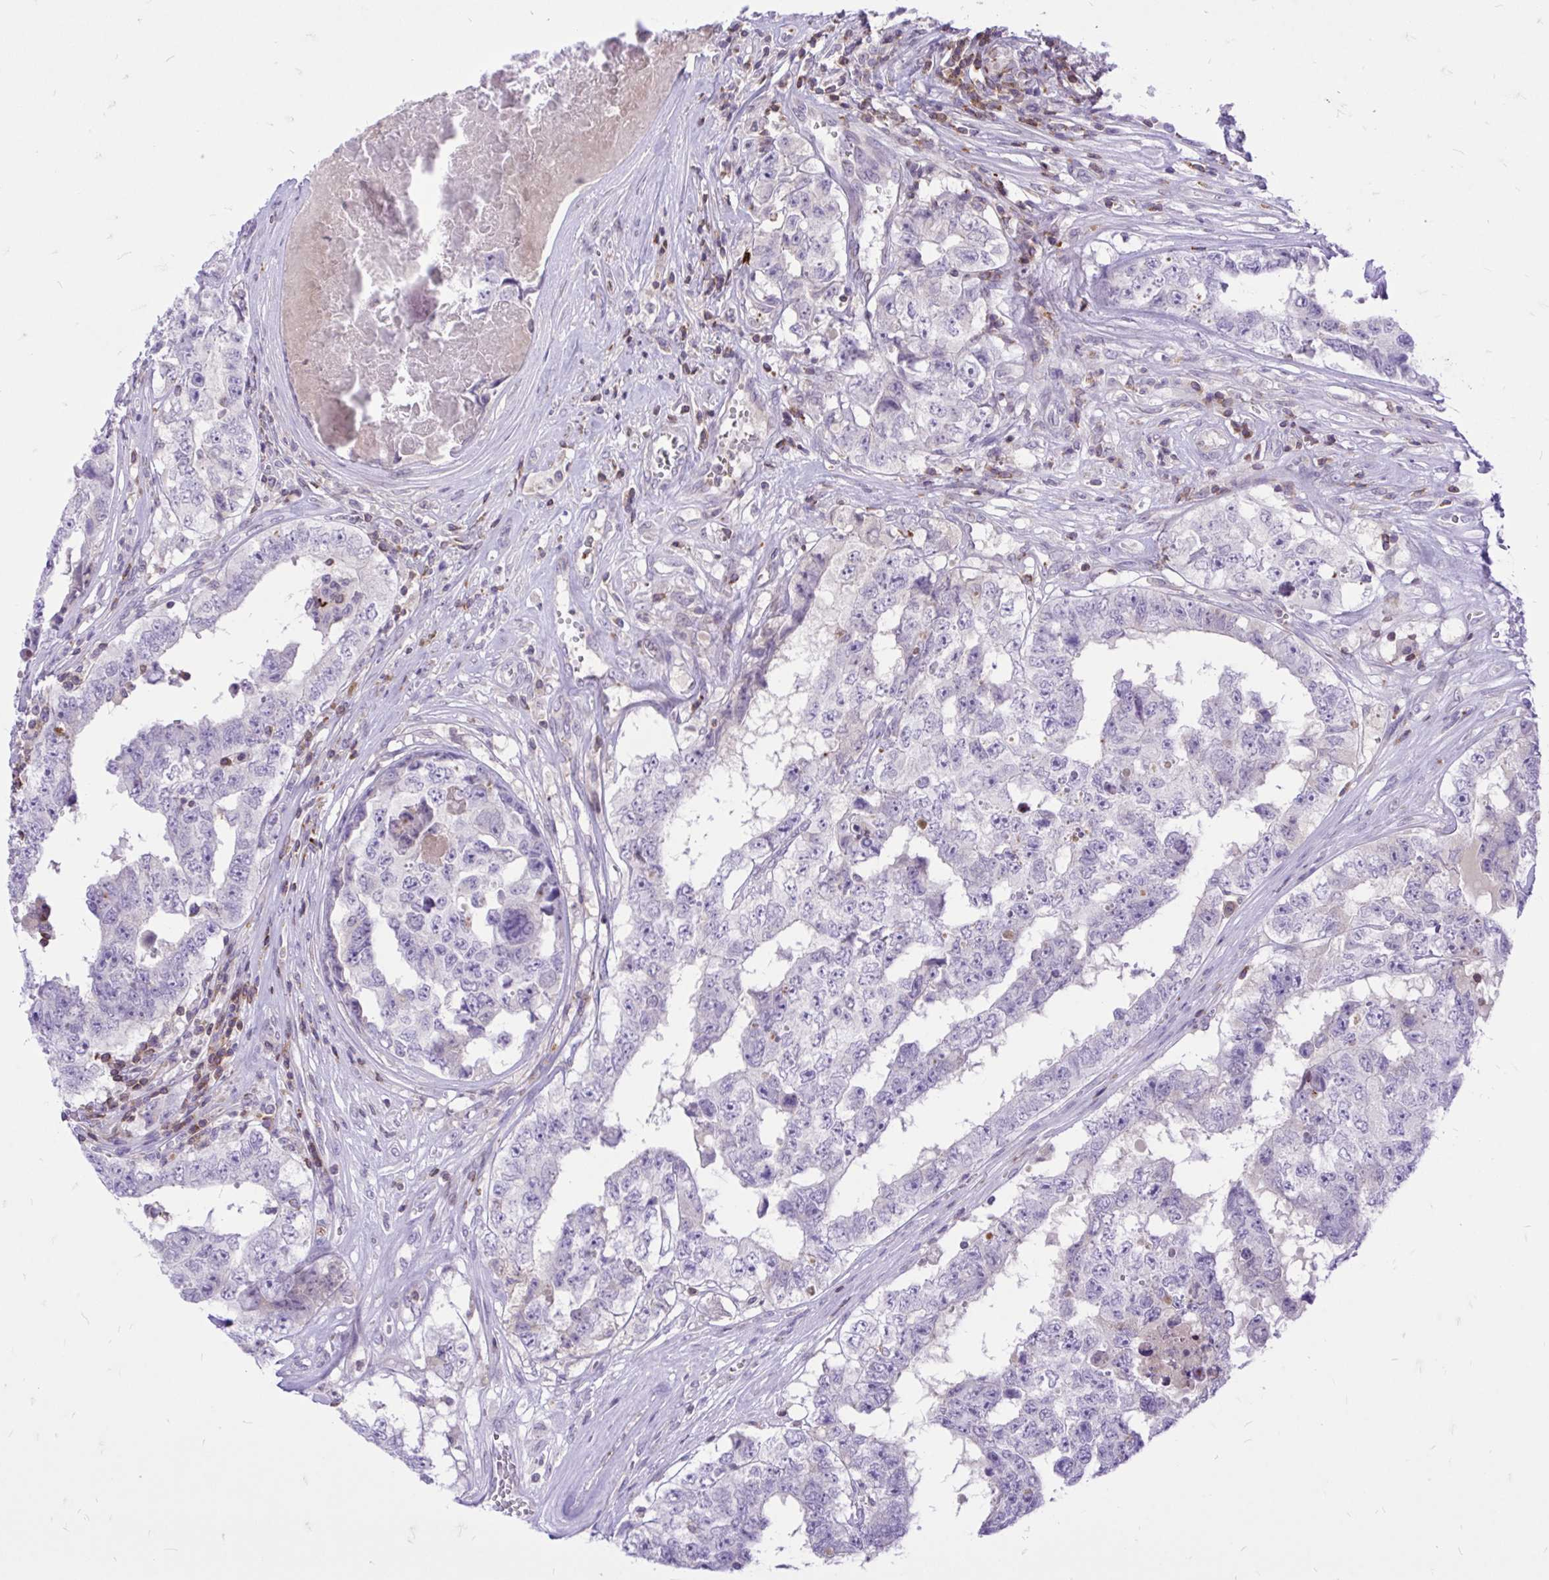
{"staining": {"intensity": "negative", "quantity": "none", "location": "none"}, "tissue": "testis cancer", "cell_type": "Tumor cells", "image_type": "cancer", "snomed": [{"axis": "morphology", "description": "Normal tissue, NOS"}, {"axis": "morphology", "description": "Carcinoma, Embryonal, NOS"}, {"axis": "topography", "description": "Testis"}, {"axis": "topography", "description": "Epididymis"}], "caption": "High magnification brightfield microscopy of testis embryonal carcinoma stained with DAB (3,3'-diaminobenzidine) (brown) and counterstained with hematoxylin (blue): tumor cells show no significant staining.", "gene": "CXCL8", "patient": {"sex": "male", "age": 25}}